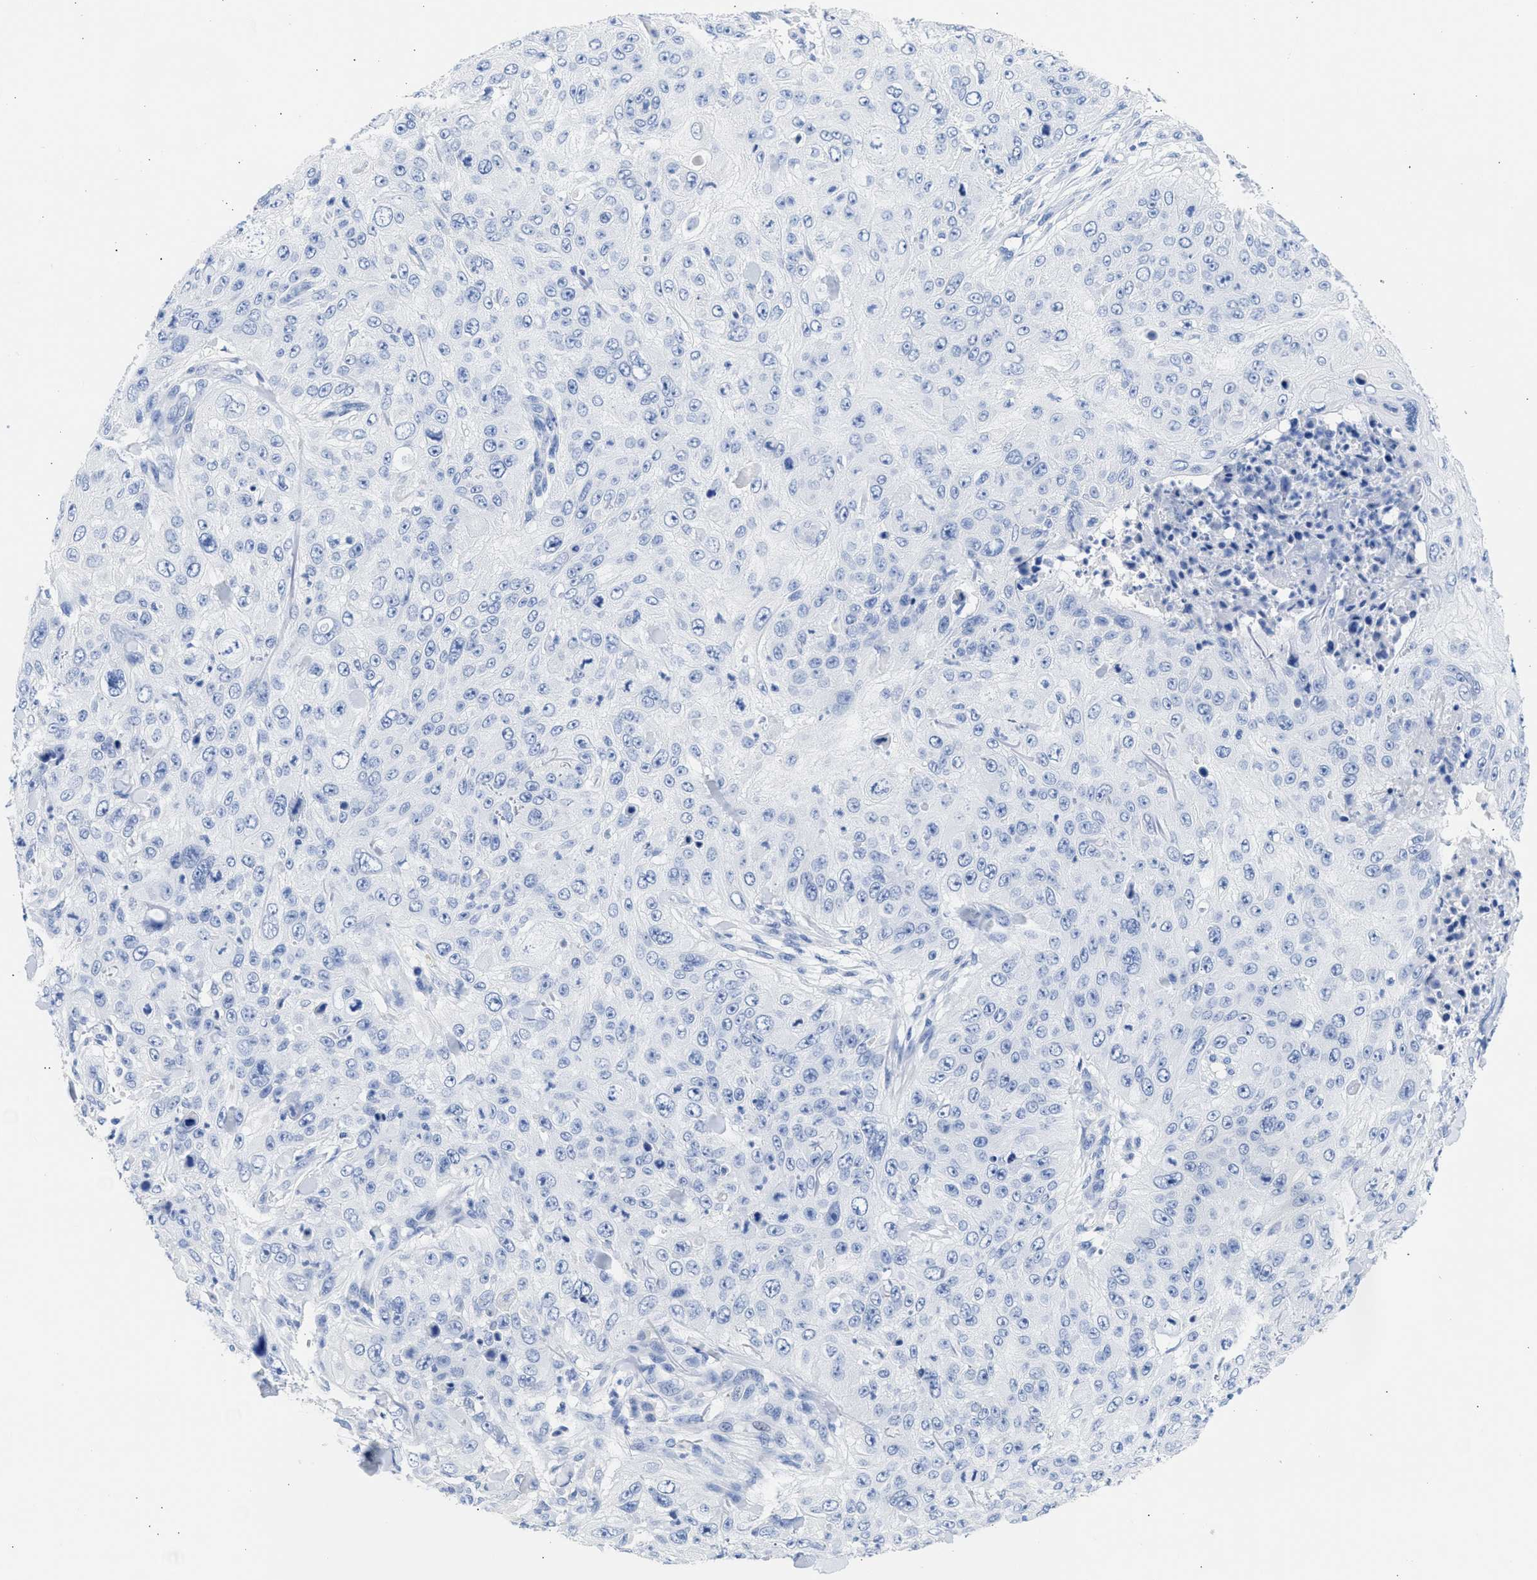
{"staining": {"intensity": "negative", "quantity": "none", "location": "none"}, "tissue": "skin cancer", "cell_type": "Tumor cells", "image_type": "cancer", "snomed": [{"axis": "morphology", "description": "Squamous cell carcinoma, NOS"}, {"axis": "topography", "description": "Skin"}], "caption": "IHC histopathology image of skin cancer stained for a protein (brown), which demonstrates no positivity in tumor cells.", "gene": "NCAM1", "patient": {"sex": "female", "age": 80}}